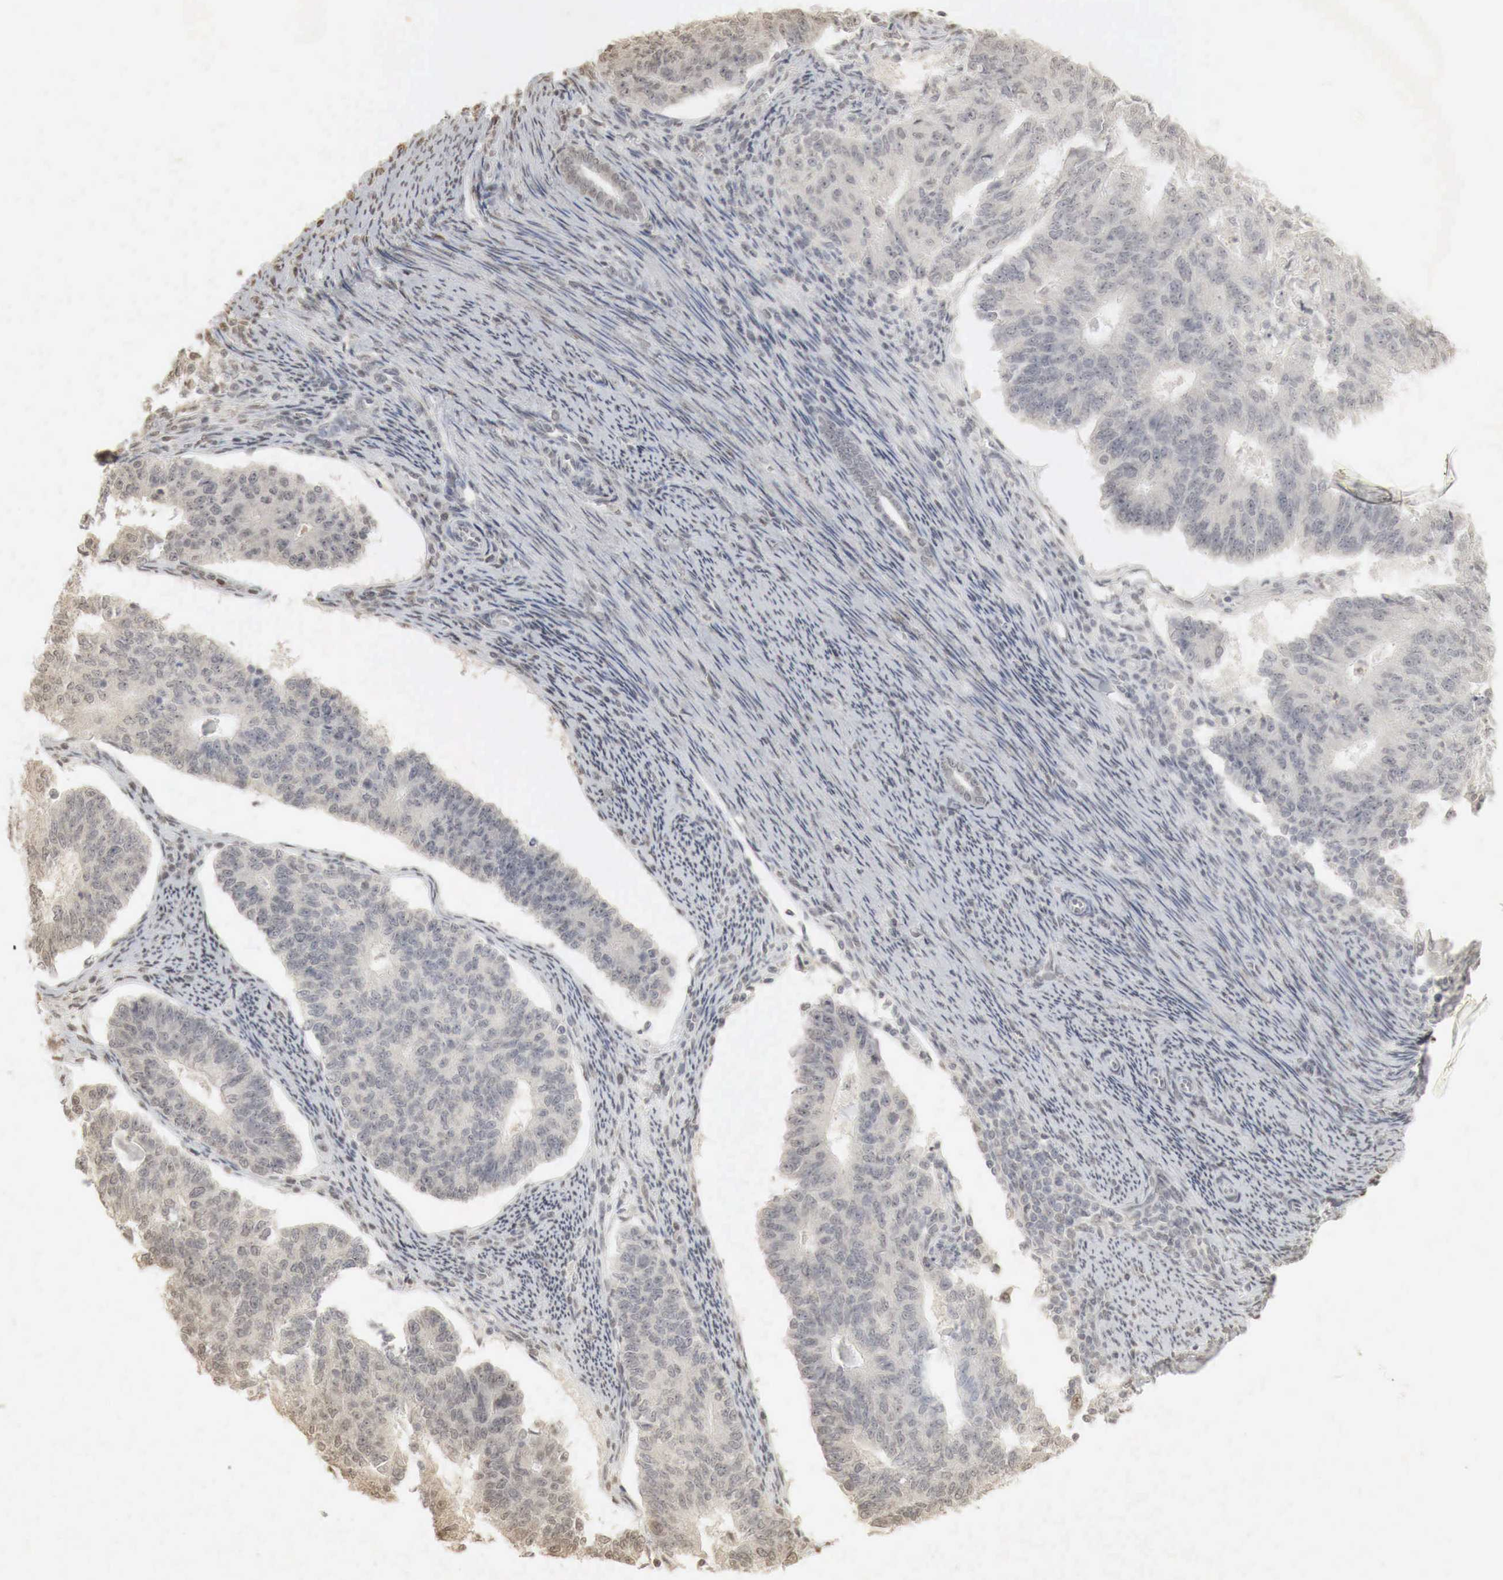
{"staining": {"intensity": "negative", "quantity": "none", "location": "none"}, "tissue": "endometrial cancer", "cell_type": "Tumor cells", "image_type": "cancer", "snomed": [{"axis": "morphology", "description": "Adenocarcinoma, NOS"}, {"axis": "topography", "description": "Endometrium"}], "caption": "Immunohistochemistry histopathology image of neoplastic tissue: endometrial cancer (adenocarcinoma) stained with DAB demonstrates no significant protein expression in tumor cells.", "gene": "ERBB4", "patient": {"sex": "female", "age": 56}}